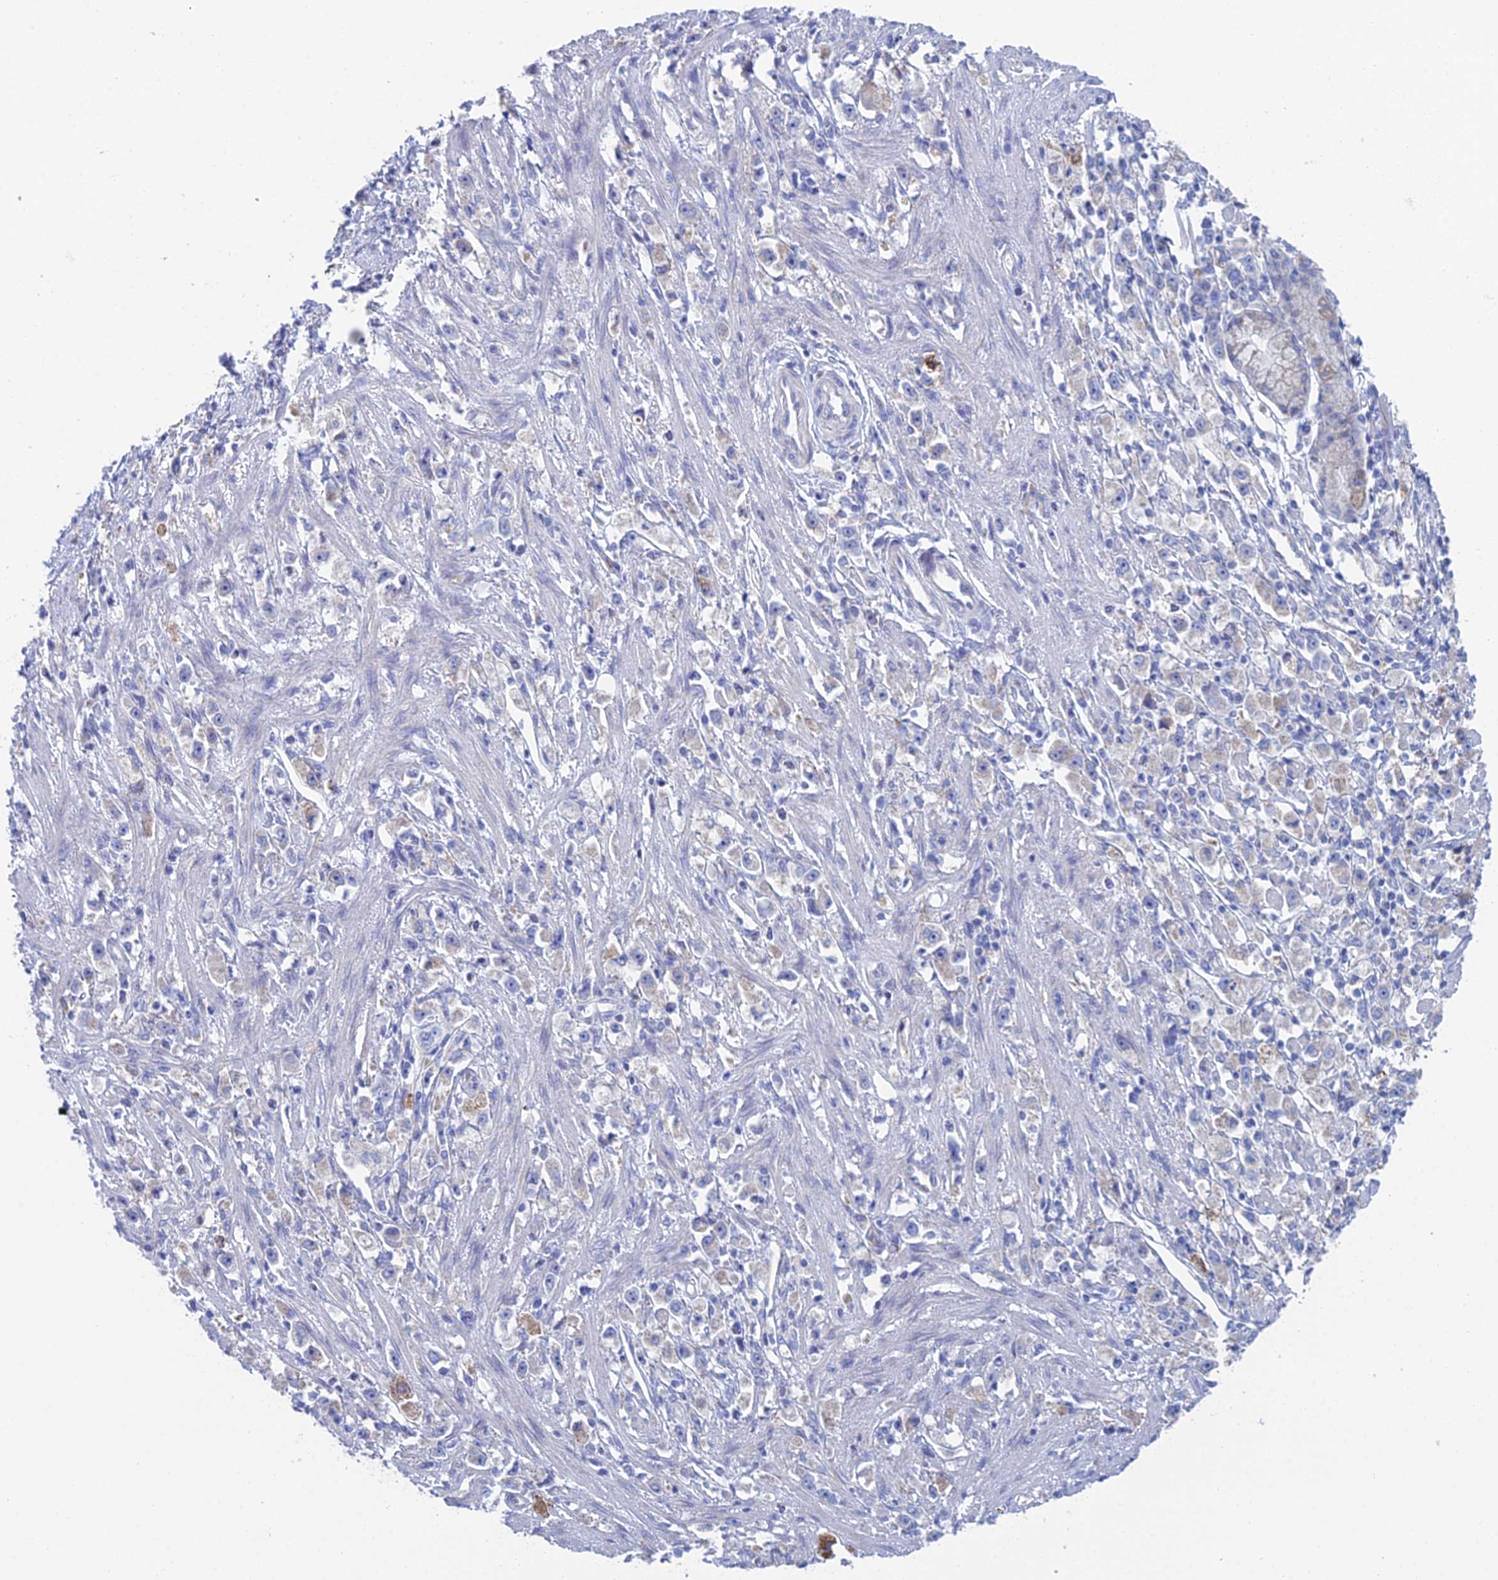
{"staining": {"intensity": "negative", "quantity": "none", "location": "none"}, "tissue": "stomach cancer", "cell_type": "Tumor cells", "image_type": "cancer", "snomed": [{"axis": "morphology", "description": "Adenocarcinoma, NOS"}, {"axis": "topography", "description": "Stomach"}], "caption": "An immunohistochemistry (IHC) photomicrograph of stomach cancer is shown. There is no staining in tumor cells of stomach cancer.", "gene": "CFAP210", "patient": {"sex": "female", "age": 59}}